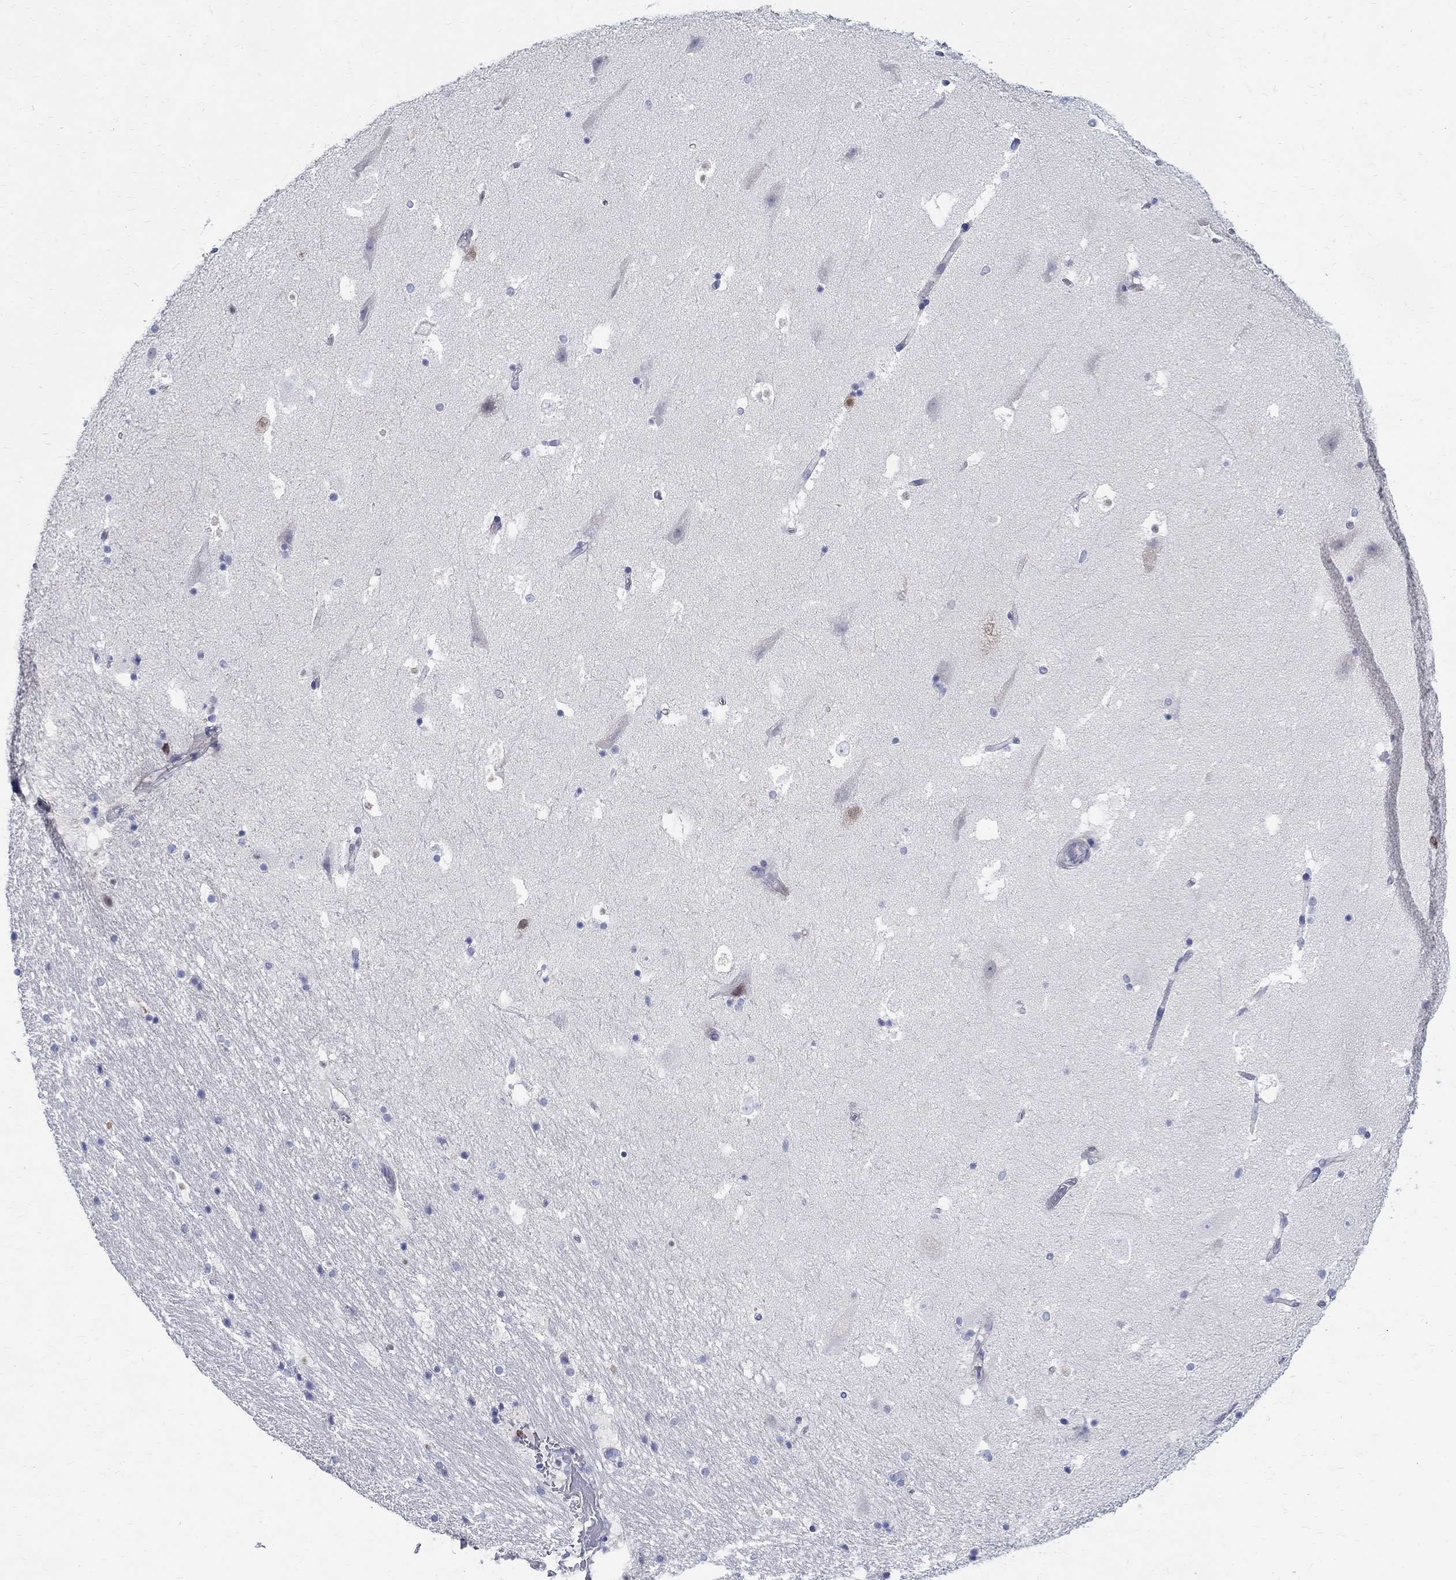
{"staining": {"intensity": "strong", "quantity": "<25%", "location": "nuclear"}, "tissue": "hippocampus", "cell_type": "Glial cells", "image_type": "normal", "snomed": [{"axis": "morphology", "description": "Normal tissue, NOS"}, {"axis": "topography", "description": "Hippocampus"}], "caption": "Normal hippocampus displays strong nuclear staining in about <25% of glial cells.", "gene": "SOX2", "patient": {"sex": "male", "age": 51}}